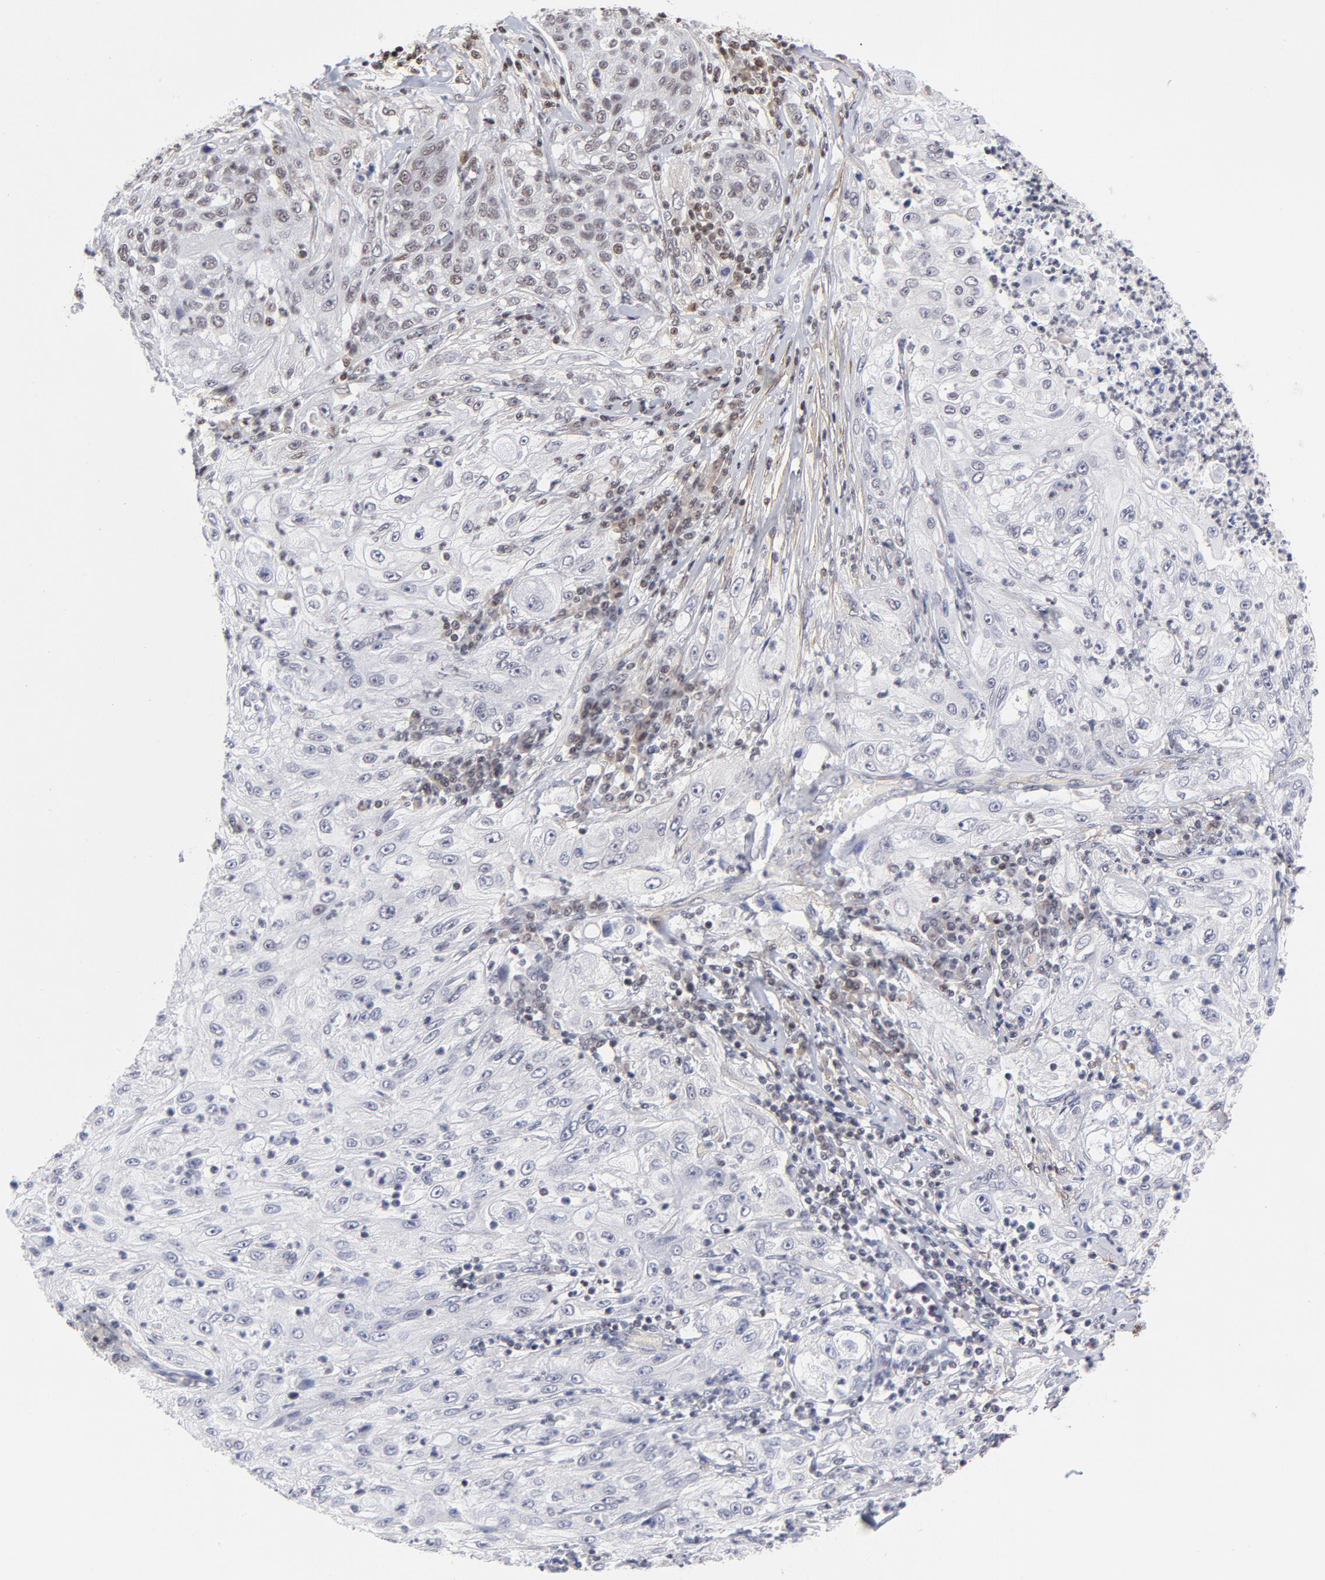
{"staining": {"intensity": "negative", "quantity": "none", "location": "none"}, "tissue": "lung cancer", "cell_type": "Tumor cells", "image_type": "cancer", "snomed": [{"axis": "morphology", "description": "Inflammation, NOS"}, {"axis": "morphology", "description": "Squamous cell carcinoma, NOS"}, {"axis": "topography", "description": "Lymph node"}, {"axis": "topography", "description": "Soft tissue"}, {"axis": "topography", "description": "Lung"}], "caption": "A high-resolution image shows IHC staining of lung cancer, which demonstrates no significant expression in tumor cells.", "gene": "CTCF", "patient": {"sex": "male", "age": 66}}